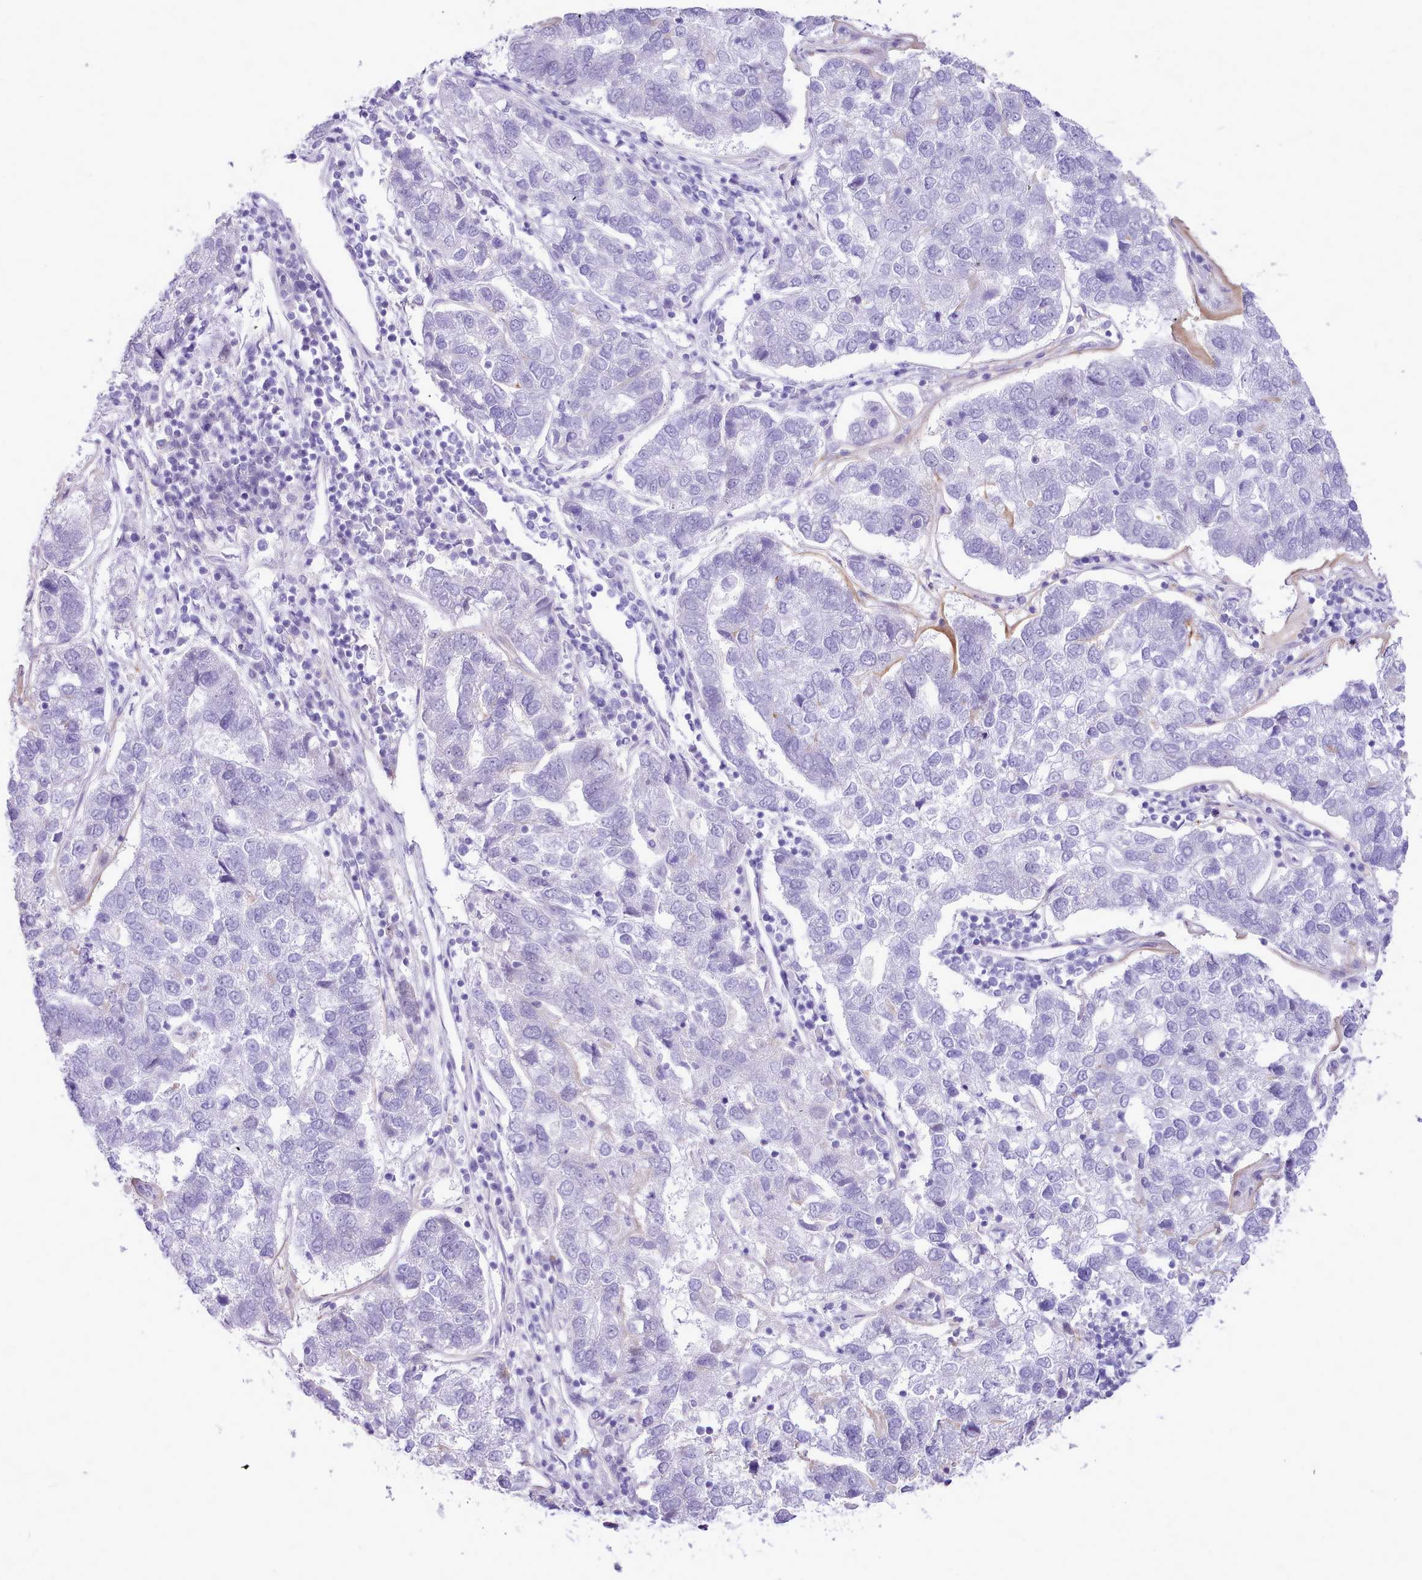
{"staining": {"intensity": "negative", "quantity": "none", "location": "none"}, "tissue": "pancreatic cancer", "cell_type": "Tumor cells", "image_type": "cancer", "snomed": [{"axis": "morphology", "description": "Adenocarcinoma, NOS"}, {"axis": "topography", "description": "Pancreas"}], "caption": "An IHC micrograph of pancreatic cancer is shown. There is no staining in tumor cells of pancreatic cancer.", "gene": "LRRC37A", "patient": {"sex": "female", "age": 61}}